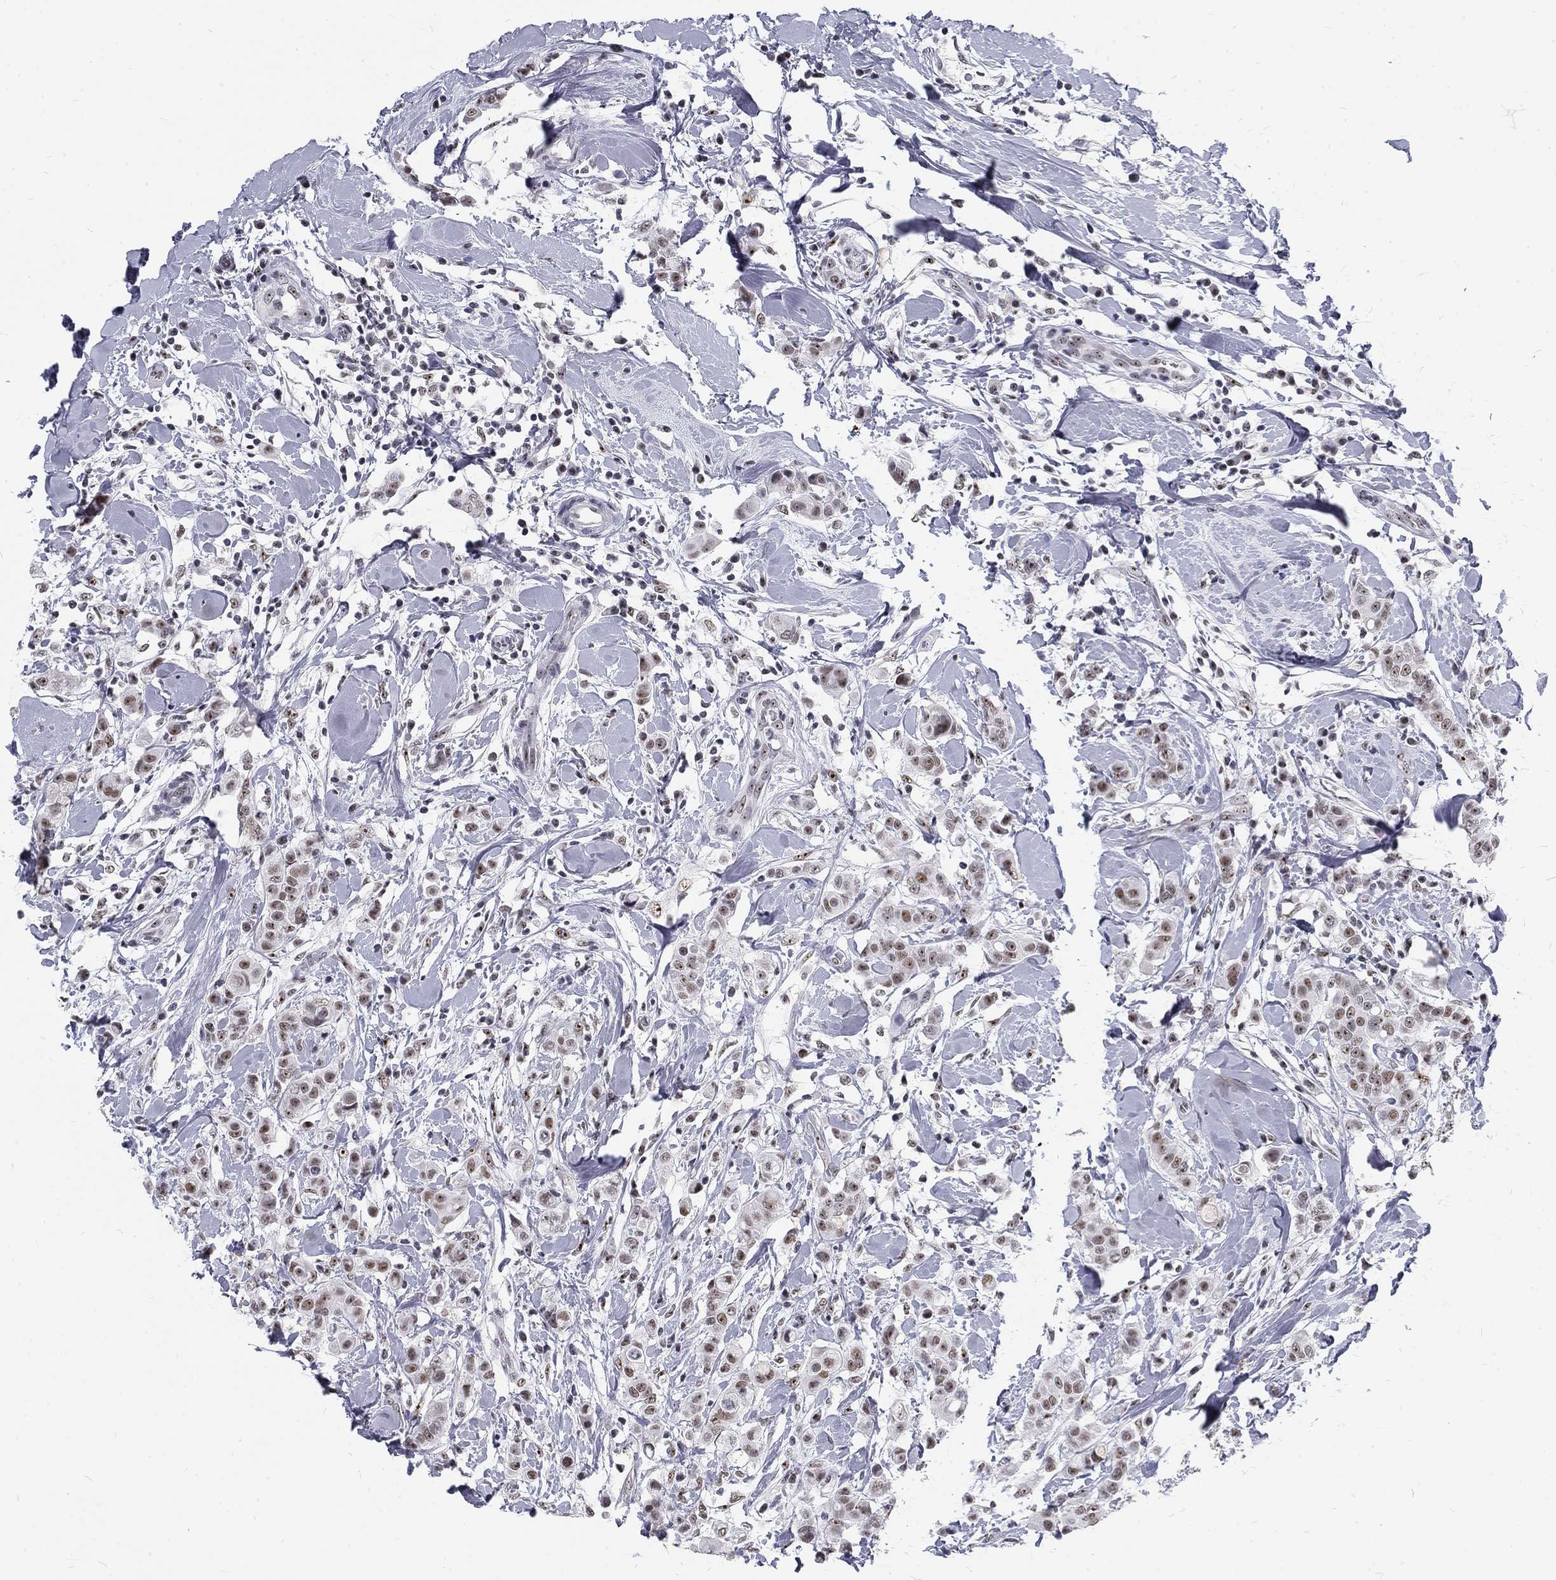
{"staining": {"intensity": "weak", "quantity": ">75%", "location": "nuclear"}, "tissue": "breast cancer", "cell_type": "Tumor cells", "image_type": "cancer", "snomed": [{"axis": "morphology", "description": "Duct carcinoma"}, {"axis": "topography", "description": "Breast"}], "caption": "Approximately >75% of tumor cells in human breast cancer (intraductal carcinoma) show weak nuclear protein positivity as visualized by brown immunohistochemical staining.", "gene": "SNORC", "patient": {"sex": "female", "age": 27}}